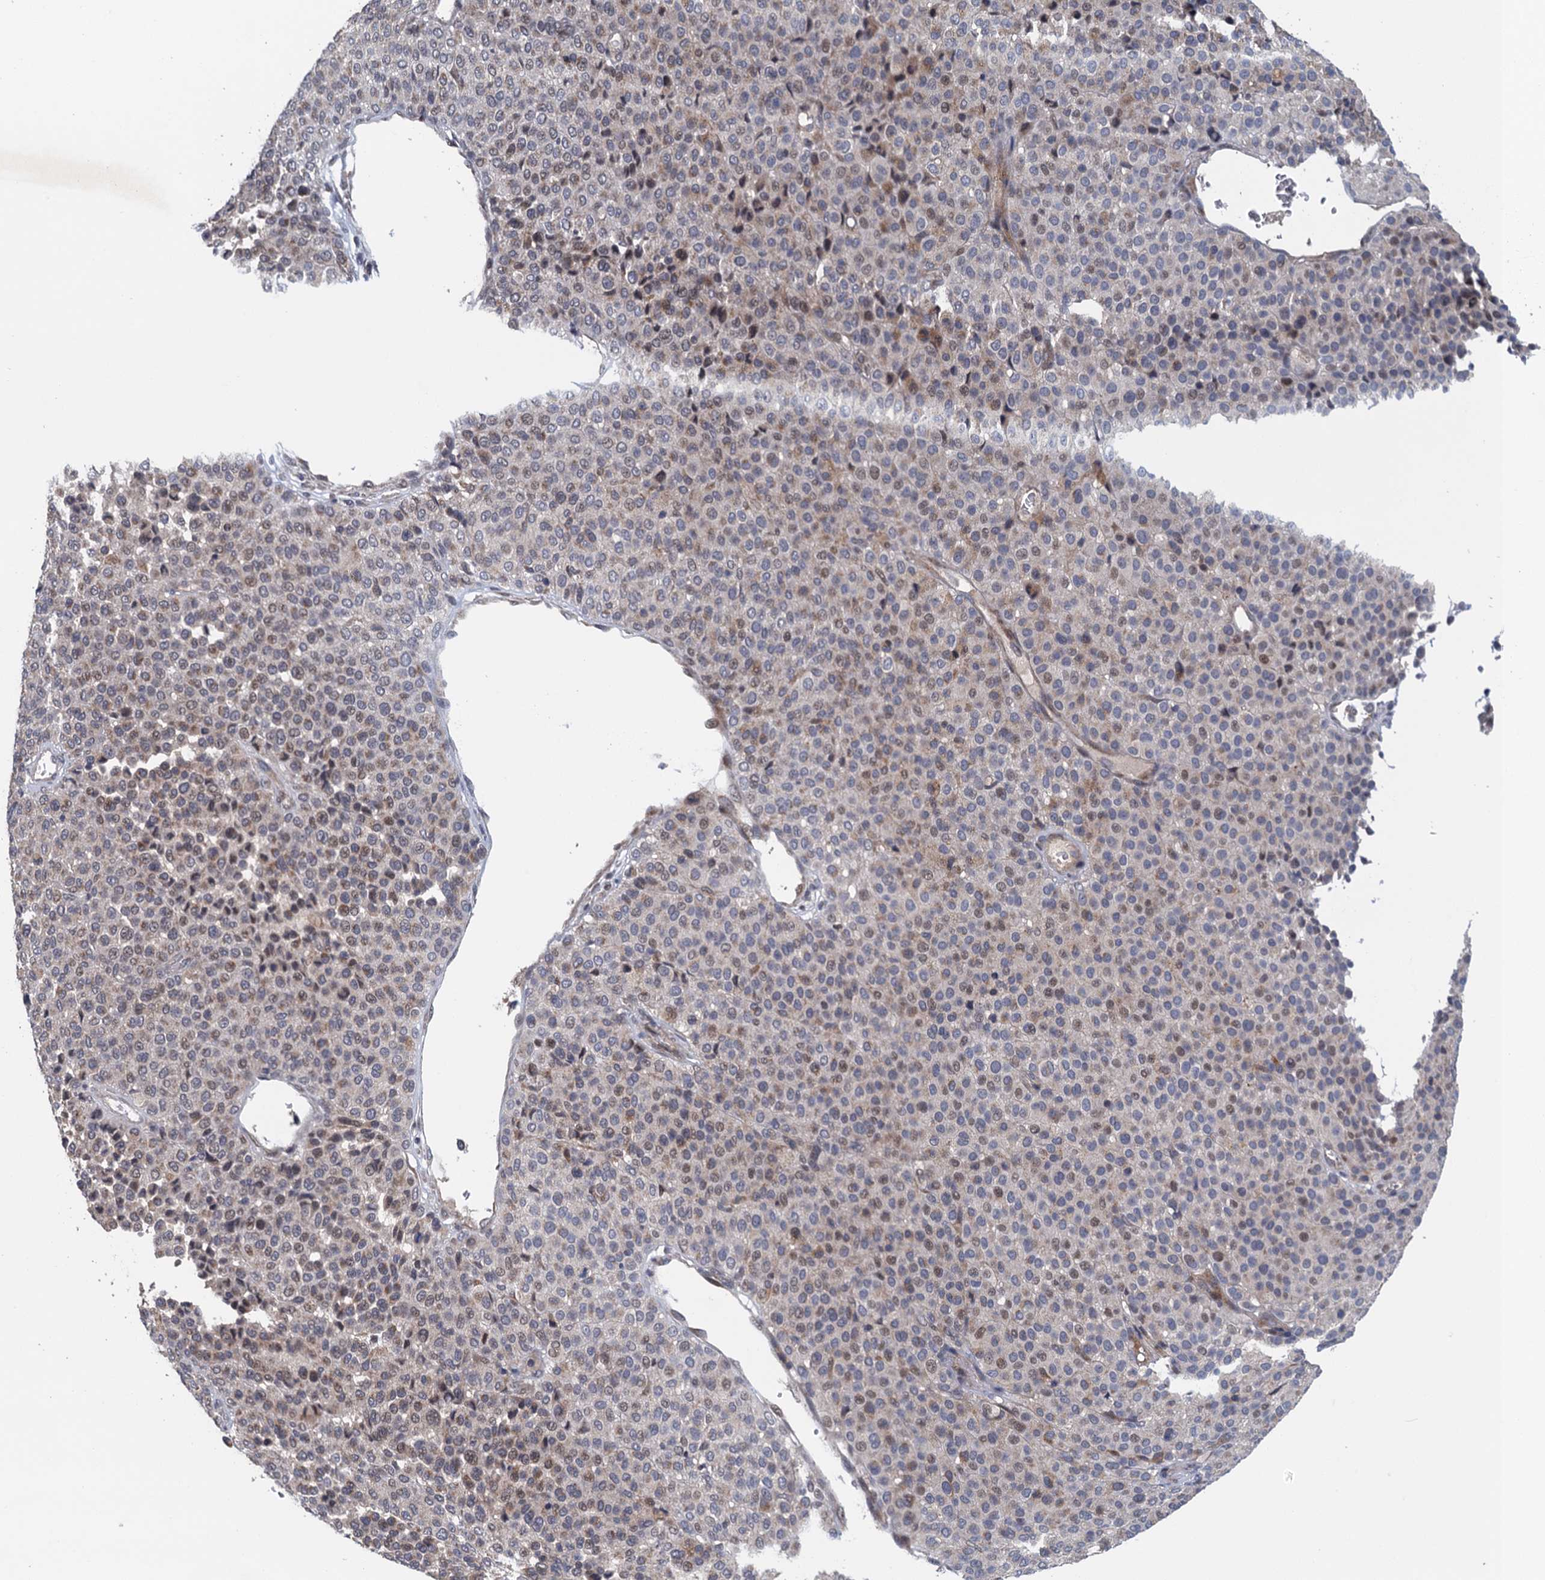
{"staining": {"intensity": "weak", "quantity": "<25%", "location": "cytoplasmic/membranous"}, "tissue": "melanoma", "cell_type": "Tumor cells", "image_type": "cancer", "snomed": [{"axis": "morphology", "description": "Malignant melanoma, Metastatic site"}, {"axis": "topography", "description": "Pancreas"}], "caption": "A high-resolution histopathology image shows immunohistochemistry (IHC) staining of melanoma, which displays no significant staining in tumor cells.", "gene": "MDM1", "patient": {"sex": "female", "age": 30}}